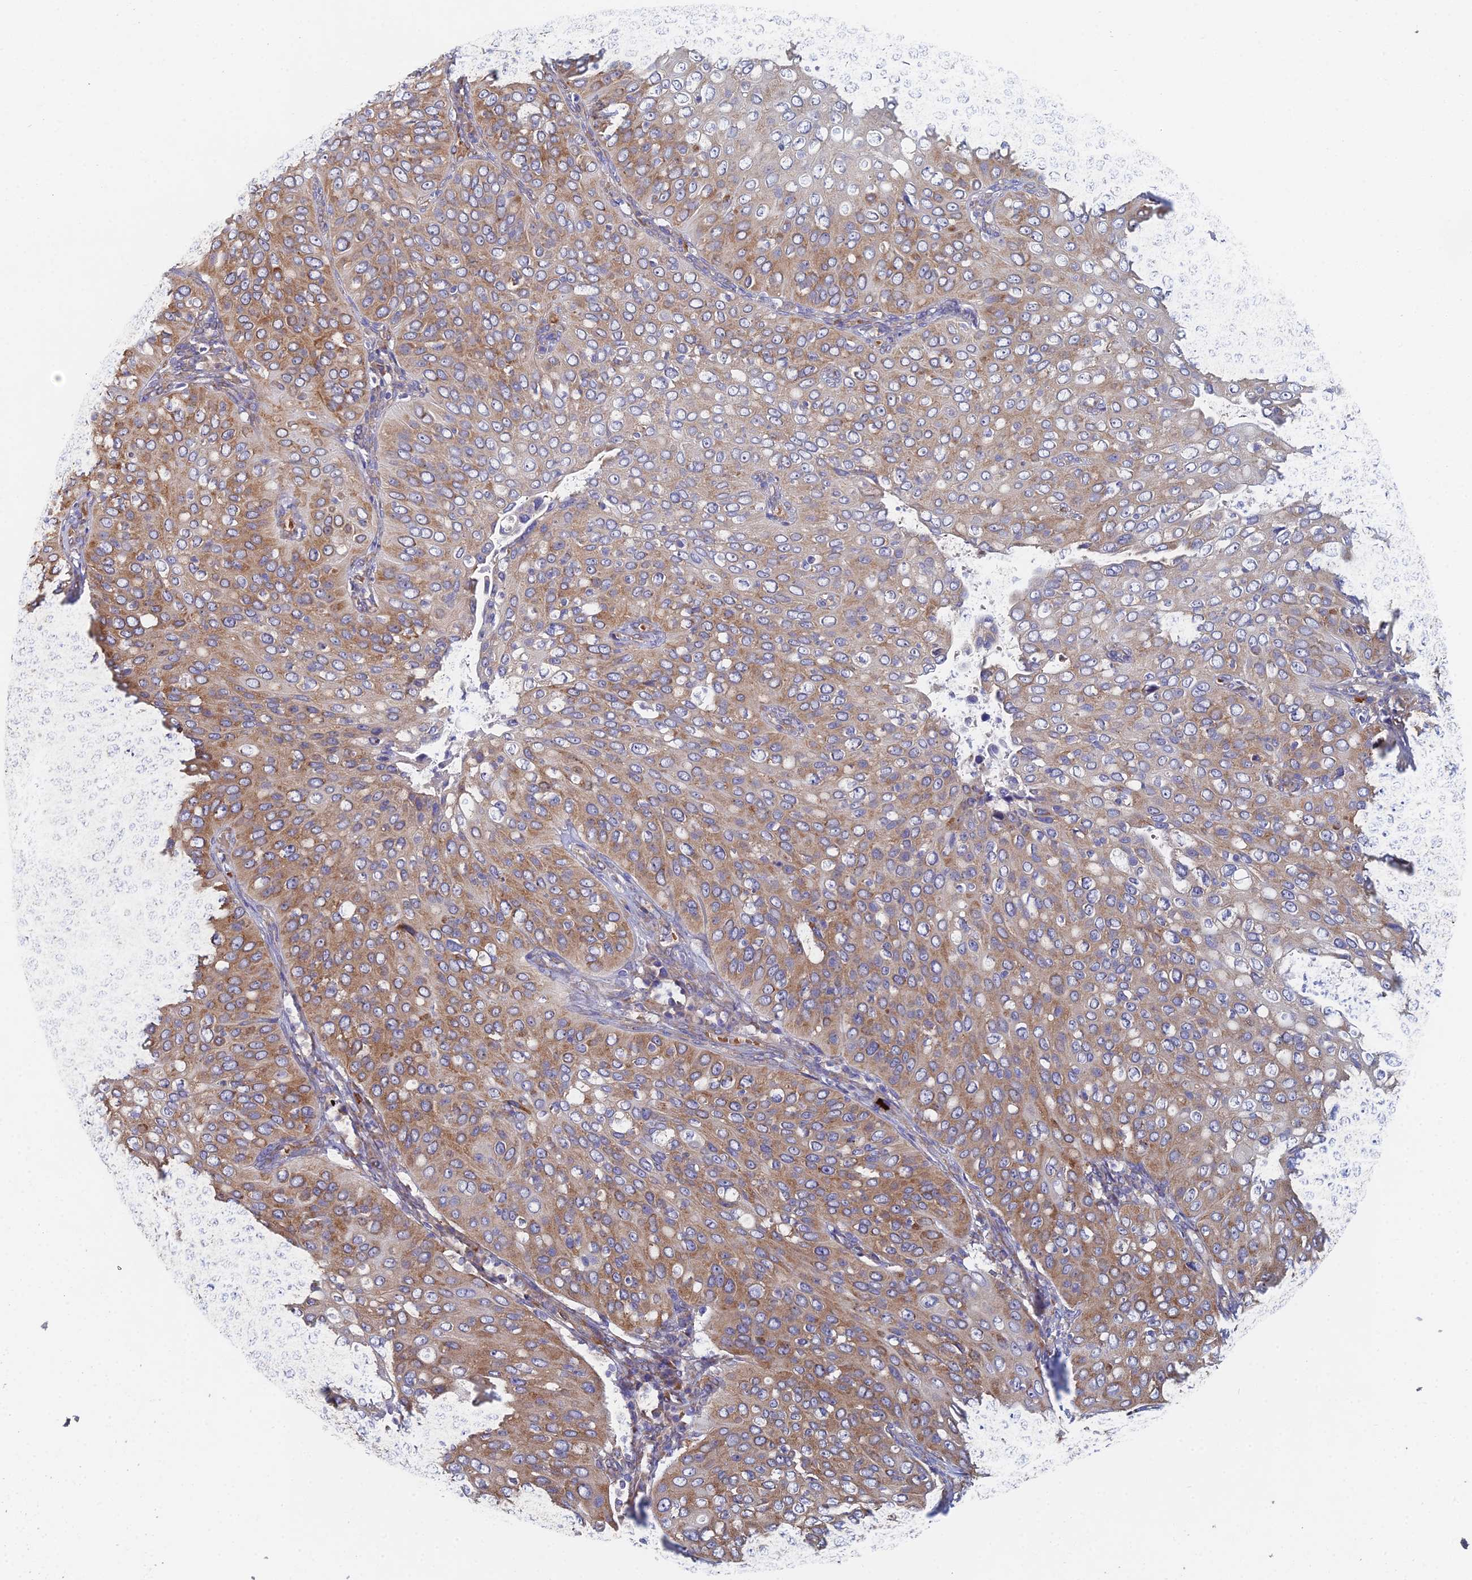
{"staining": {"intensity": "moderate", "quantity": "25%-75%", "location": "cytoplasmic/membranous"}, "tissue": "cervical cancer", "cell_type": "Tumor cells", "image_type": "cancer", "snomed": [{"axis": "morphology", "description": "Squamous cell carcinoma, NOS"}, {"axis": "topography", "description": "Cervix"}], "caption": "Cervical cancer stained with IHC shows moderate cytoplasmic/membranous expression in approximately 25%-75% of tumor cells.", "gene": "ELOF1", "patient": {"sex": "female", "age": 36}}